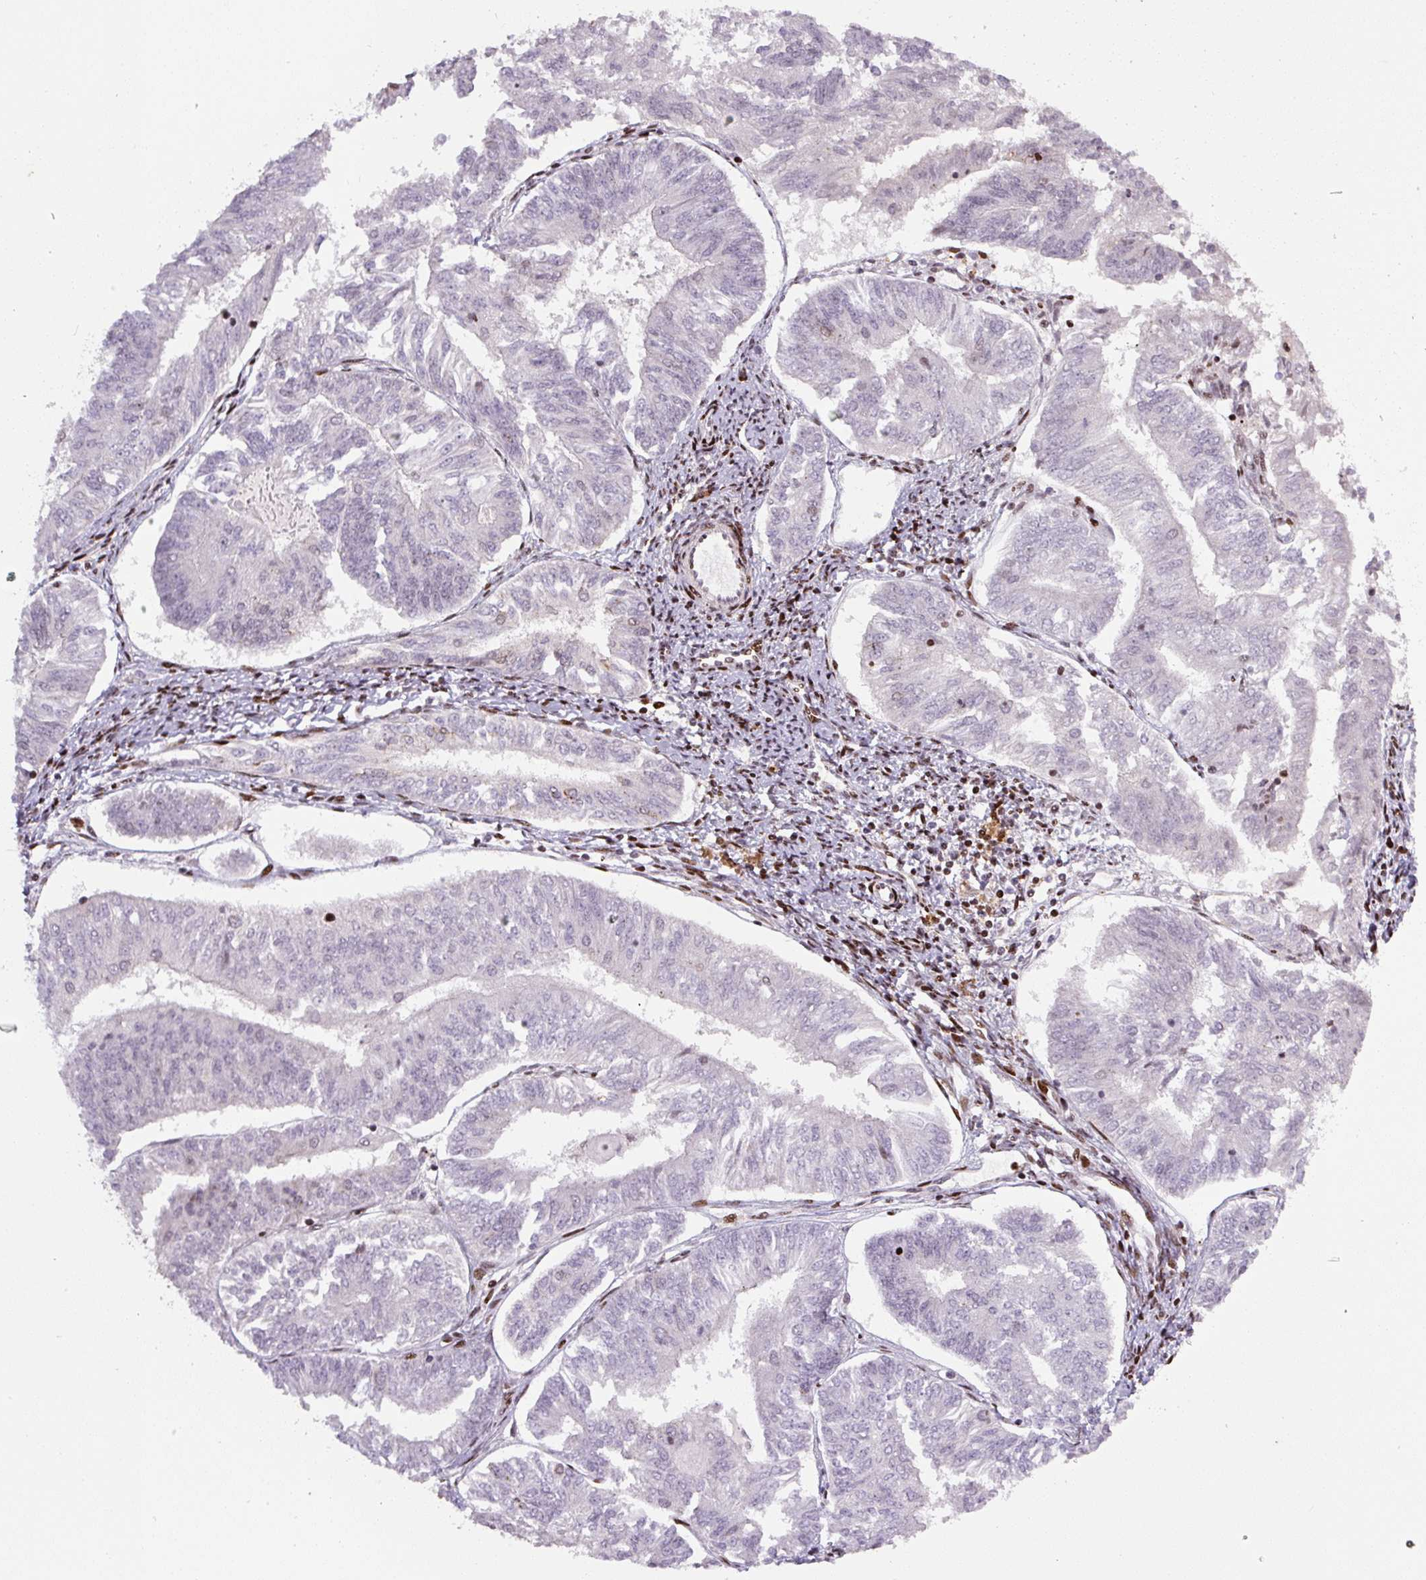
{"staining": {"intensity": "negative", "quantity": "none", "location": "none"}, "tissue": "endometrial cancer", "cell_type": "Tumor cells", "image_type": "cancer", "snomed": [{"axis": "morphology", "description": "Adenocarcinoma, NOS"}, {"axis": "topography", "description": "Endometrium"}], "caption": "The photomicrograph displays no significant positivity in tumor cells of endometrial adenocarcinoma.", "gene": "PYDC2", "patient": {"sex": "female", "age": 58}}